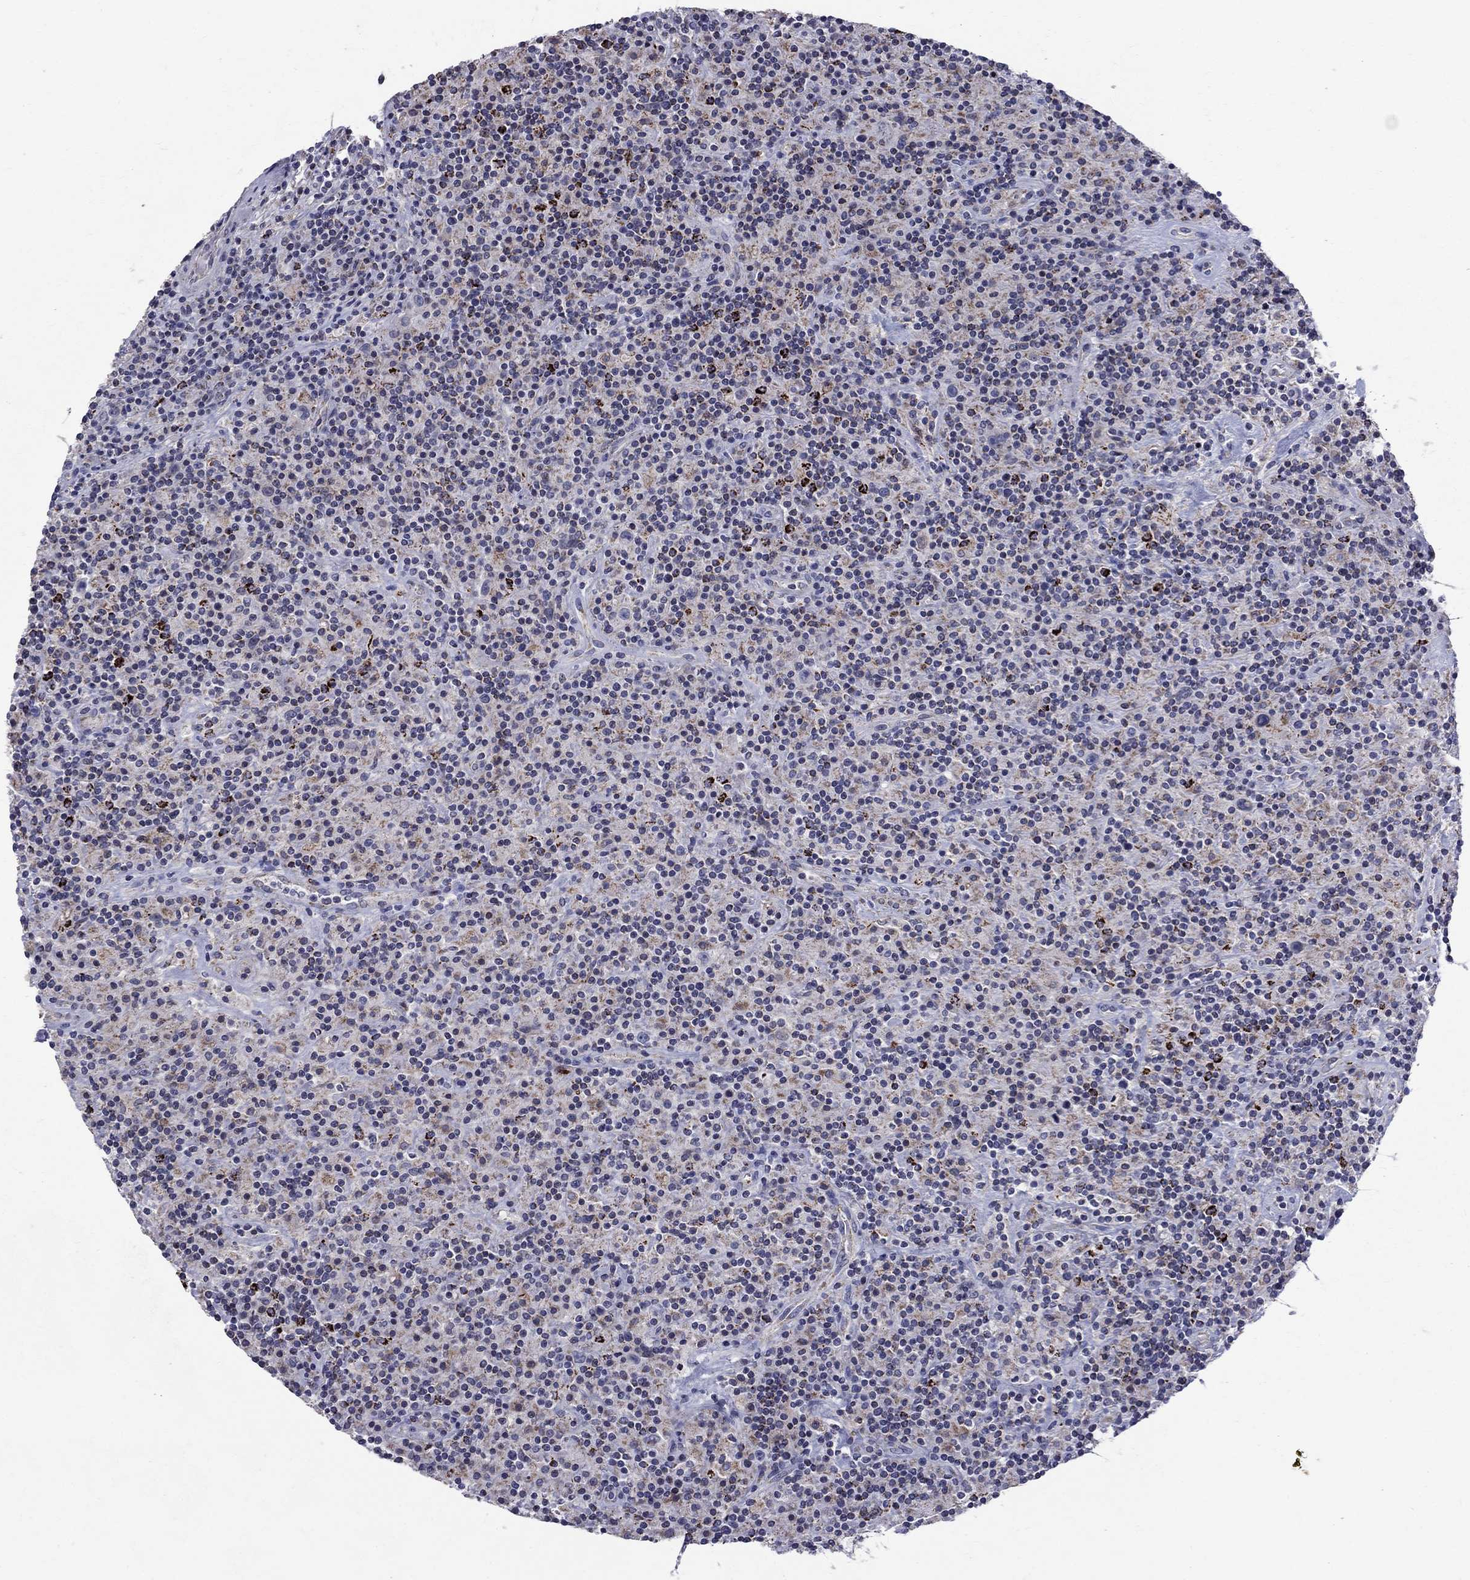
{"staining": {"intensity": "negative", "quantity": "none", "location": "none"}, "tissue": "lymphoma", "cell_type": "Tumor cells", "image_type": "cancer", "snomed": [{"axis": "morphology", "description": "Hodgkin's disease, NOS"}, {"axis": "topography", "description": "Lymph node"}], "caption": "Tumor cells show no significant protein positivity in lymphoma.", "gene": "SLC4A10", "patient": {"sex": "male", "age": 70}}